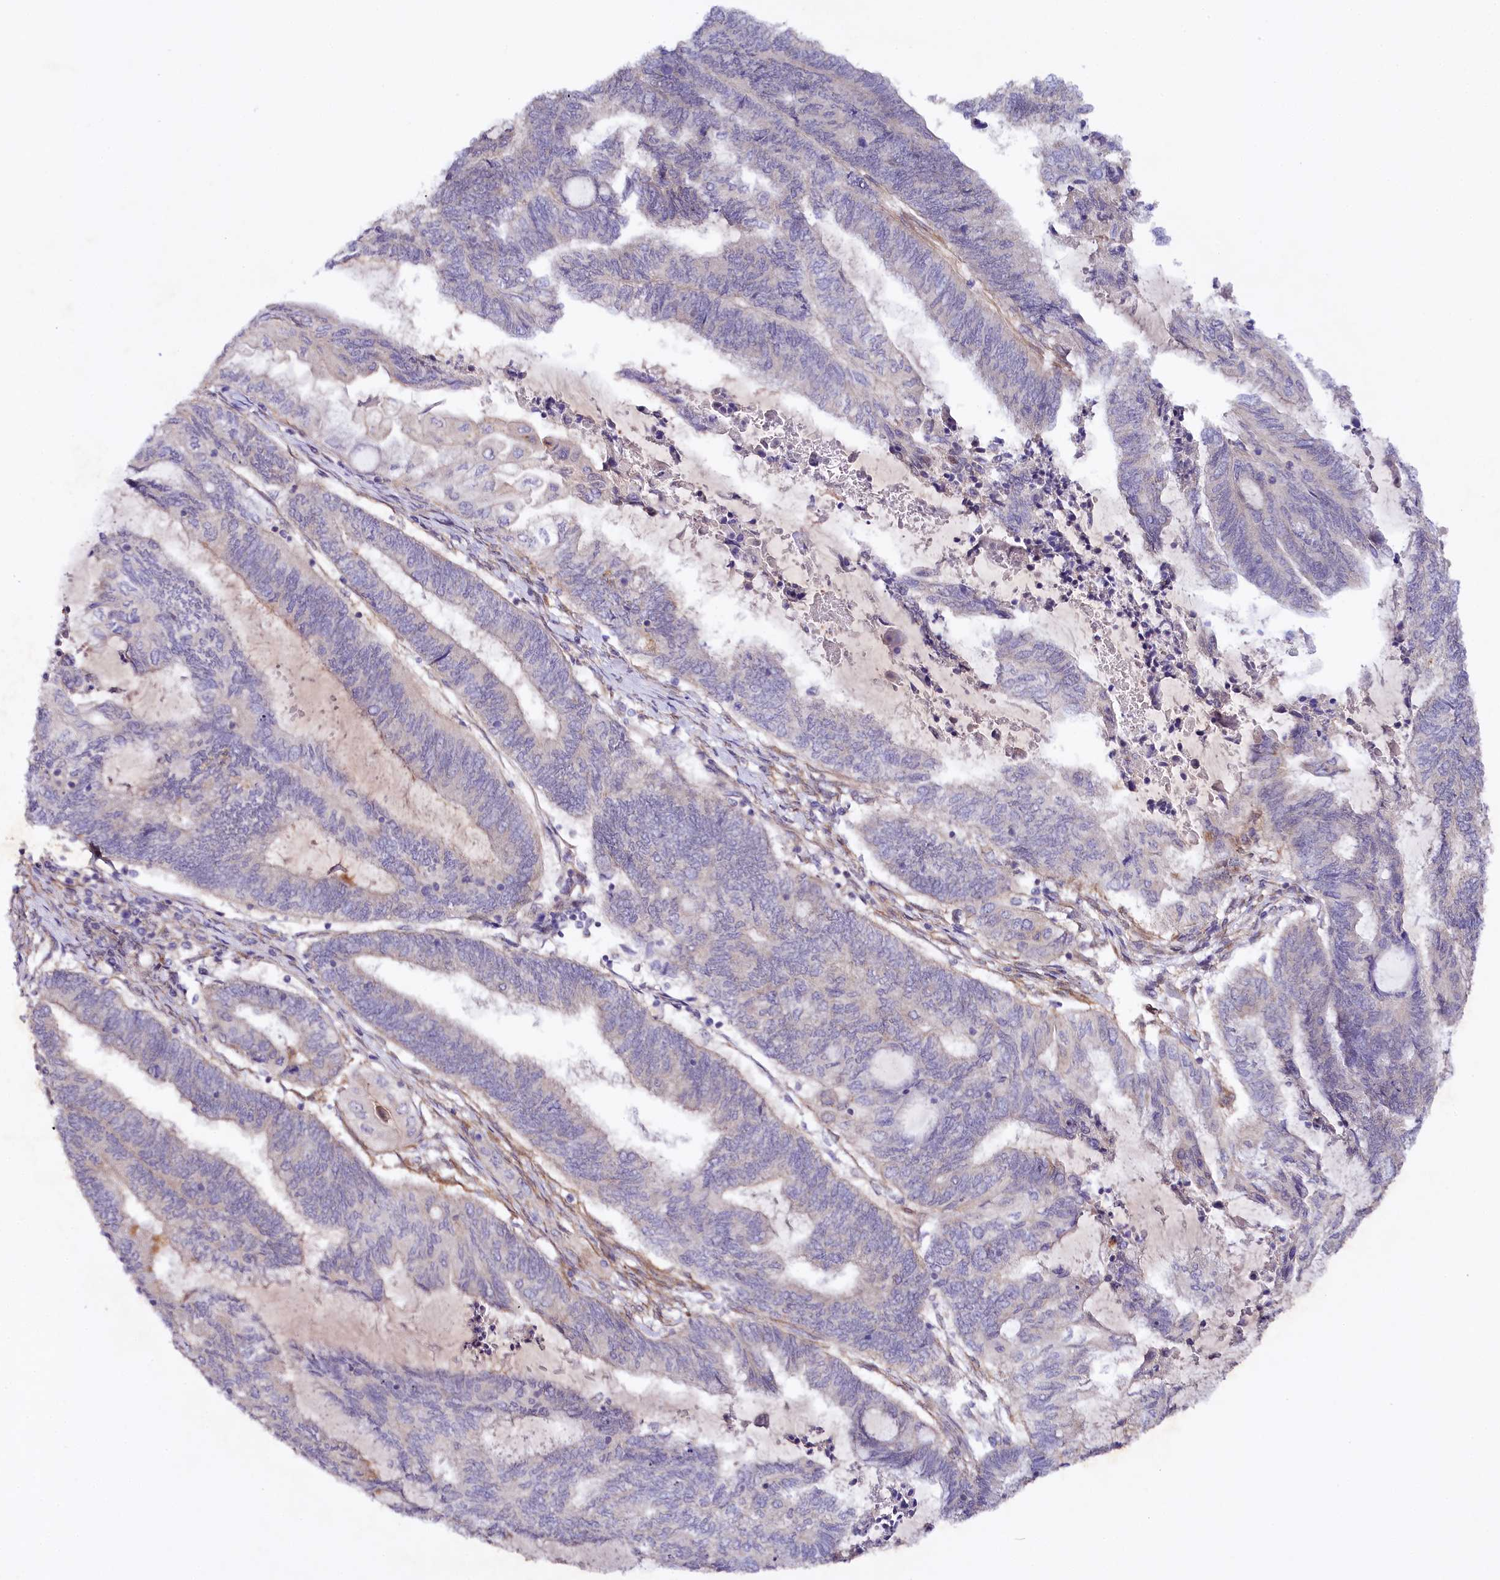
{"staining": {"intensity": "negative", "quantity": "none", "location": "none"}, "tissue": "endometrial cancer", "cell_type": "Tumor cells", "image_type": "cancer", "snomed": [{"axis": "morphology", "description": "Adenocarcinoma, NOS"}, {"axis": "topography", "description": "Uterus"}, {"axis": "topography", "description": "Endometrium"}], "caption": "Endometrial cancer (adenocarcinoma) stained for a protein using IHC reveals no staining tumor cells.", "gene": "PHLDB1", "patient": {"sex": "female", "age": 70}}